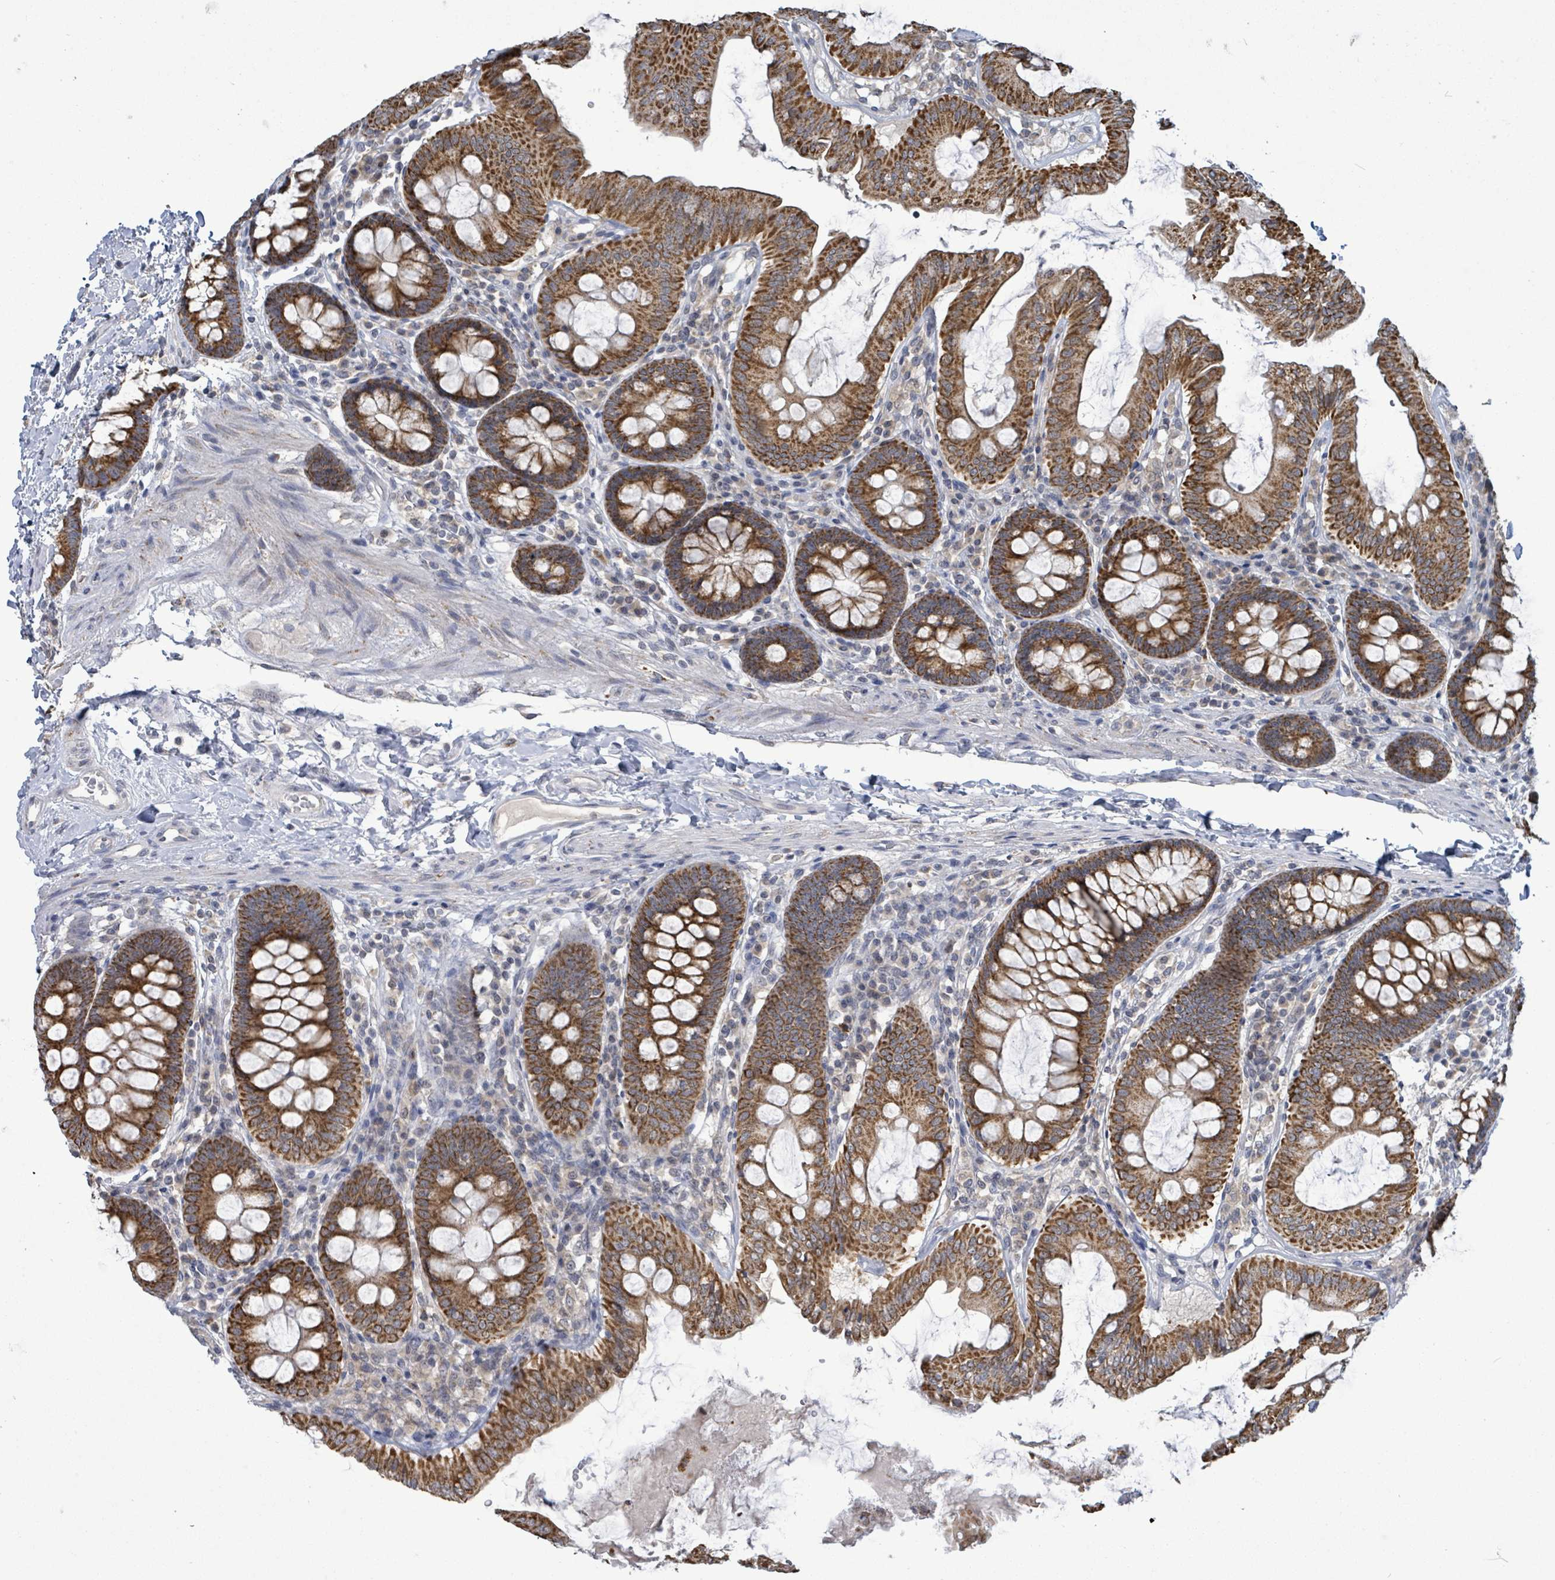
{"staining": {"intensity": "negative", "quantity": "none", "location": "none"}, "tissue": "colon", "cell_type": "Endothelial cells", "image_type": "normal", "snomed": [{"axis": "morphology", "description": "Normal tissue, NOS"}, {"axis": "topography", "description": "Colon"}], "caption": "An IHC photomicrograph of benign colon is shown. There is no staining in endothelial cells of colon. The staining was performed using DAB (3,3'-diaminobenzidine) to visualize the protein expression in brown, while the nuclei were stained in blue with hematoxylin (Magnification: 20x).", "gene": "COQ10B", "patient": {"sex": "male", "age": 84}}